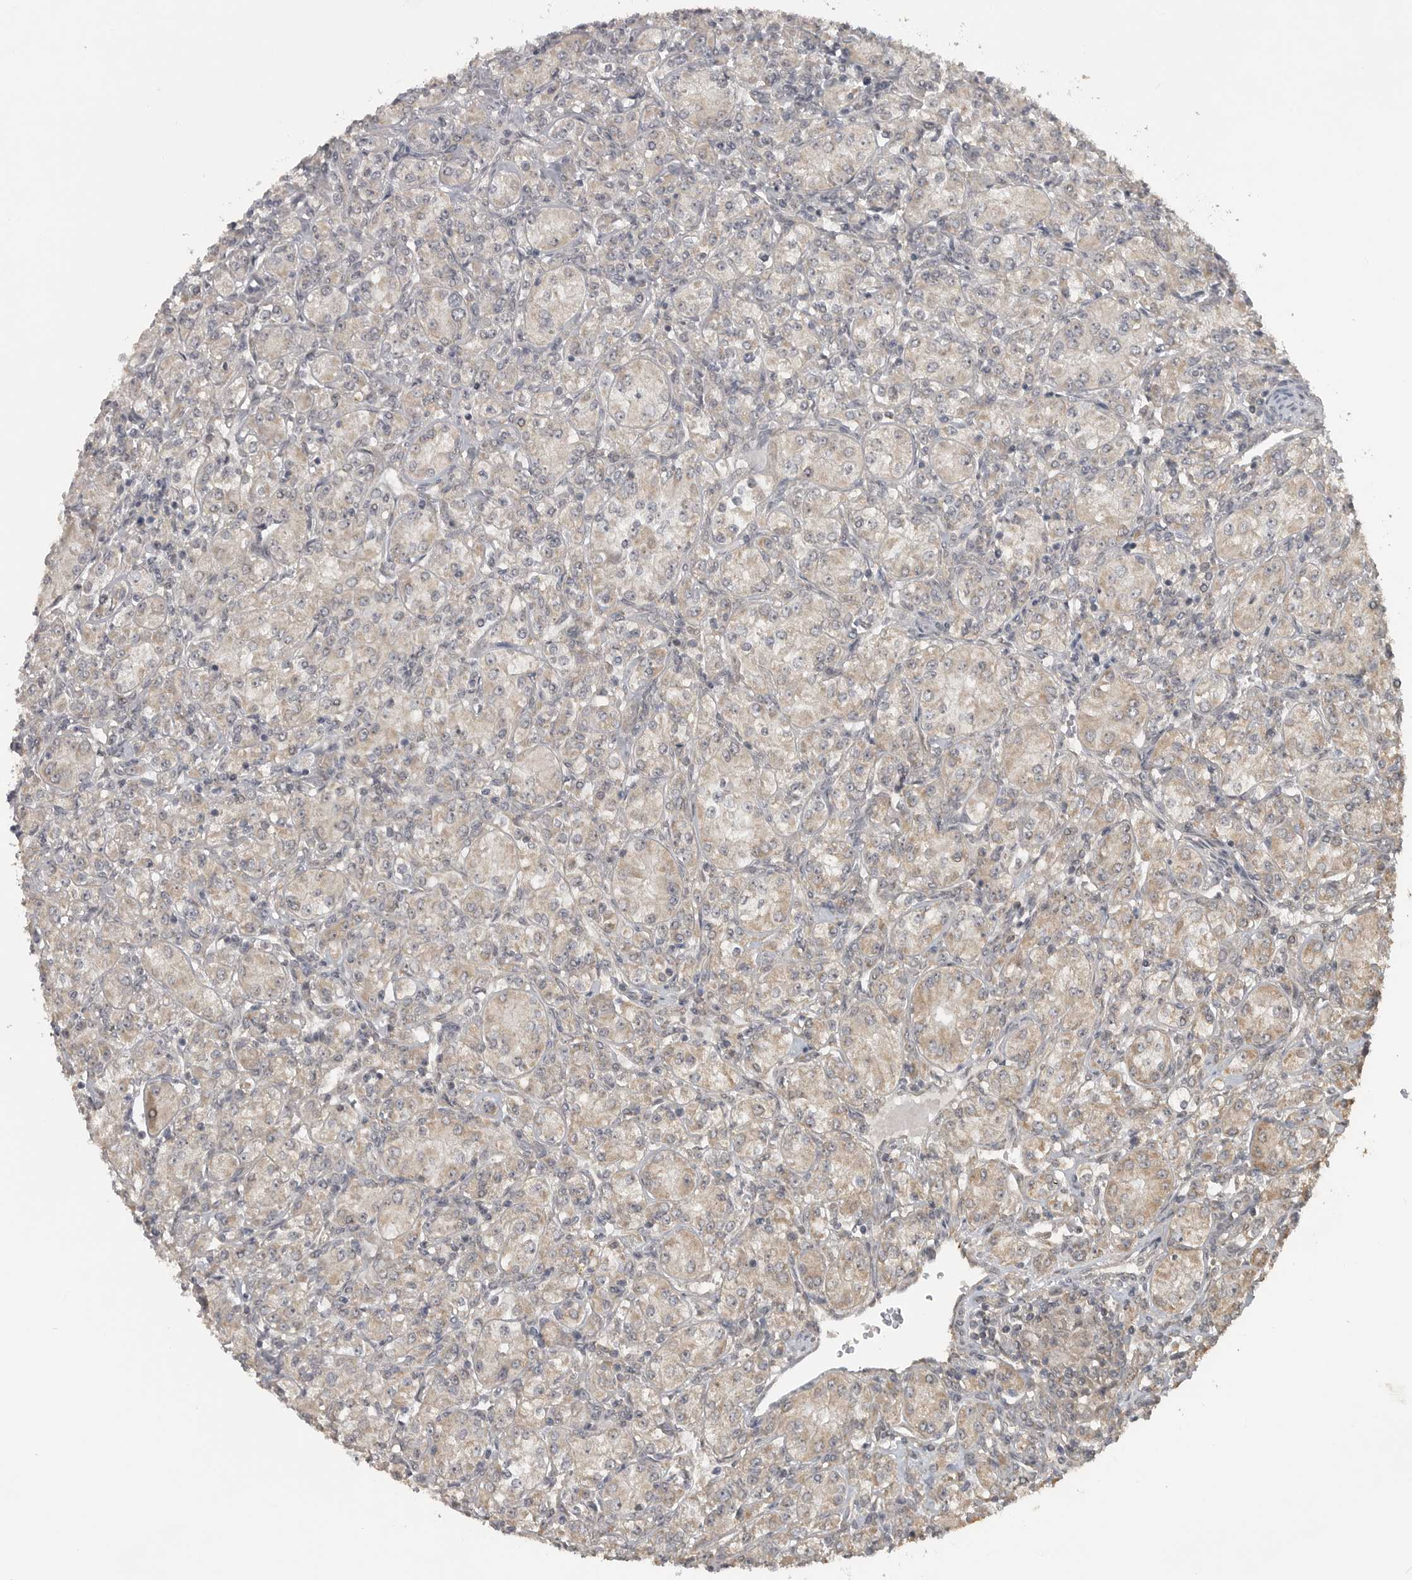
{"staining": {"intensity": "negative", "quantity": "none", "location": "none"}, "tissue": "renal cancer", "cell_type": "Tumor cells", "image_type": "cancer", "snomed": [{"axis": "morphology", "description": "Adenocarcinoma, NOS"}, {"axis": "topography", "description": "Kidney"}], "caption": "This is an immunohistochemistry micrograph of renal adenocarcinoma. There is no staining in tumor cells.", "gene": "LLGL1", "patient": {"sex": "male", "age": 77}}